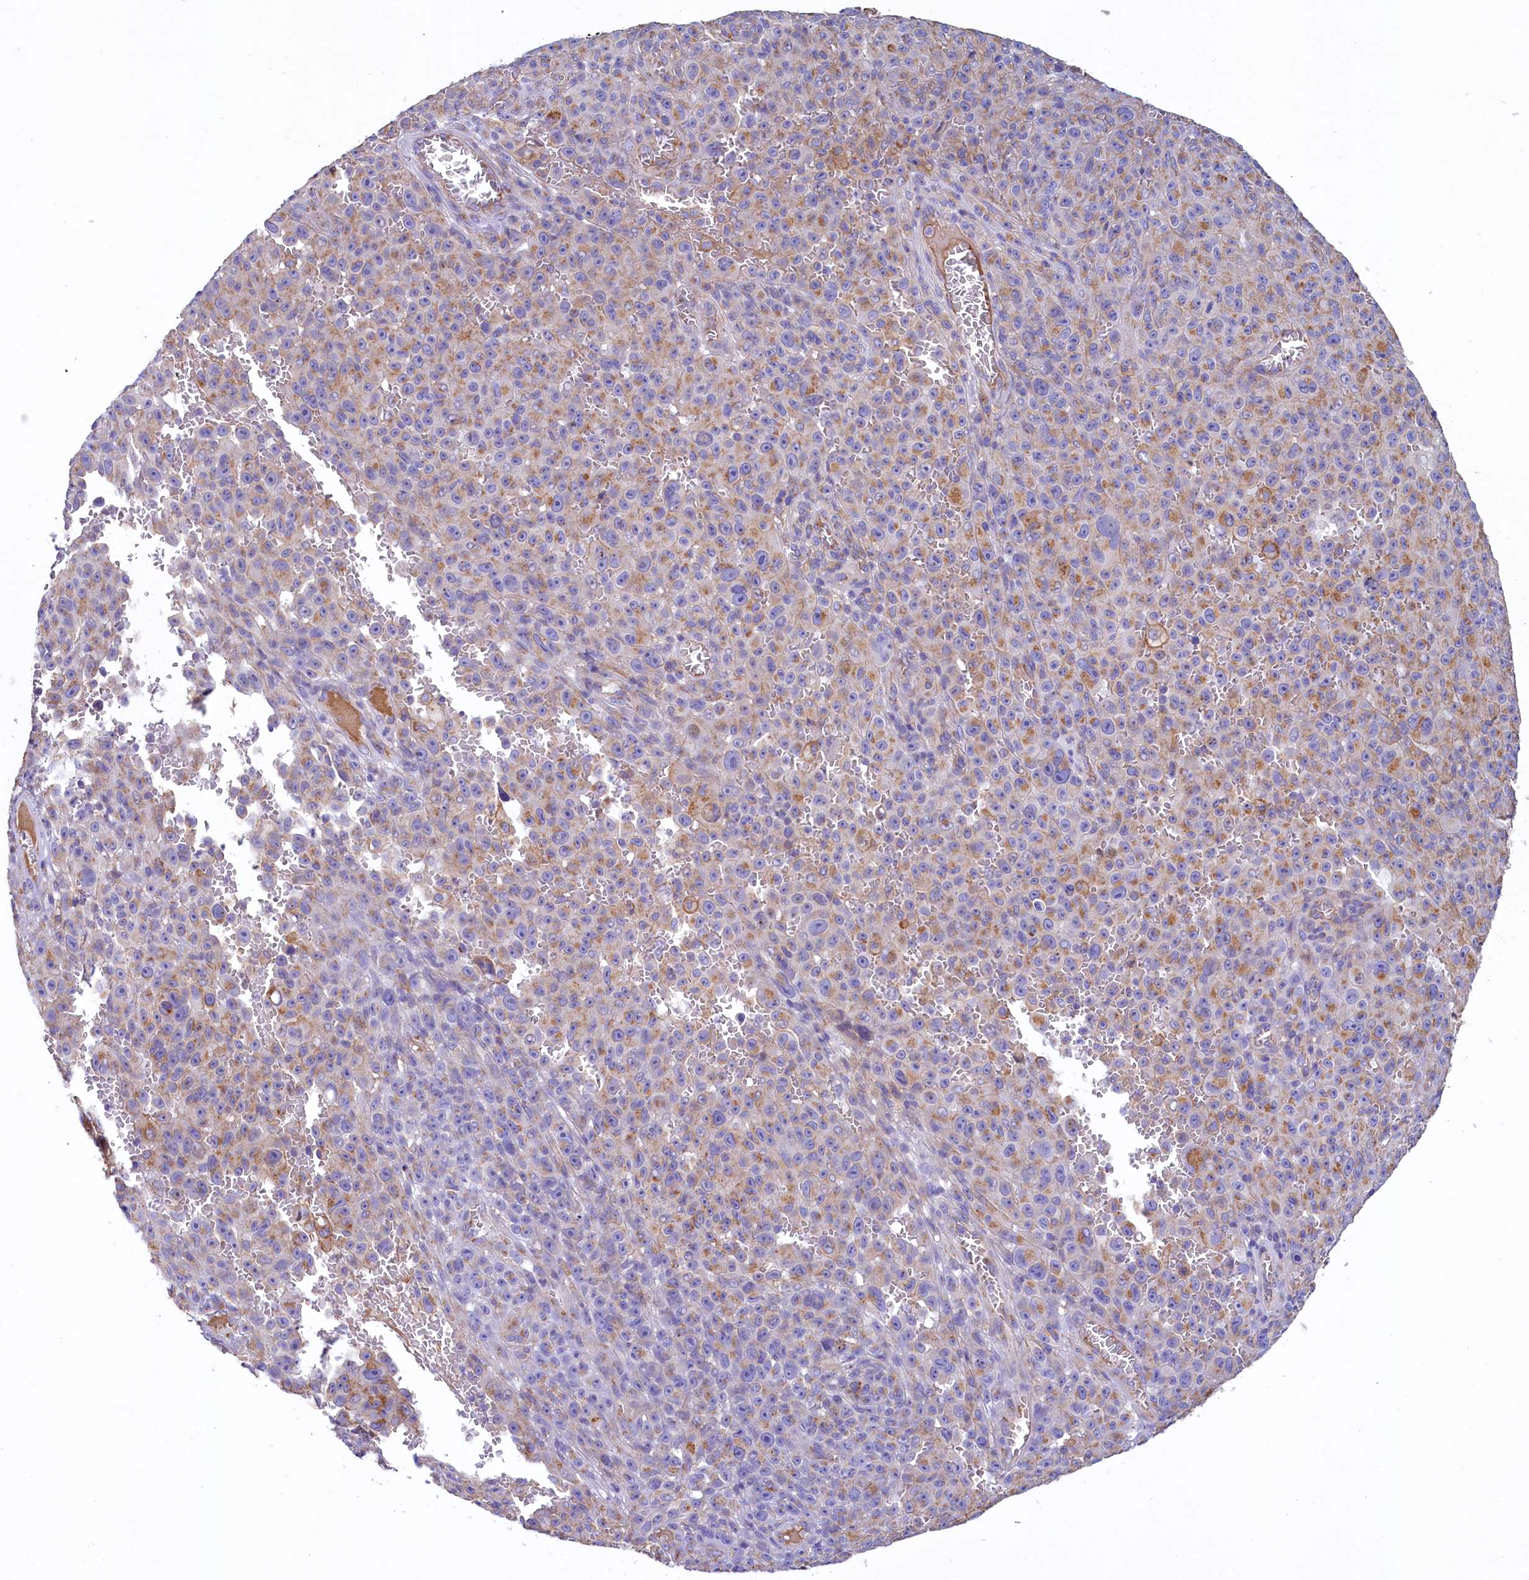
{"staining": {"intensity": "moderate", "quantity": "25%-75%", "location": "cytoplasmic/membranous"}, "tissue": "melanoma", "cell_type": "Tumor cells", "image_type": "cancer", "snomed": [{"axis": "morphology", "description": "Malignant melanoma, NOS"}, {"axis": "topography", "description": "Skin"}], "caption": "Protein expression analysis of melanoma reveals moderate cytoplasmic/membranous positivity in about 25%-75% of tumor cells.", "gene": "GPR21", "patient": {"sex": "female", "age": 82}}